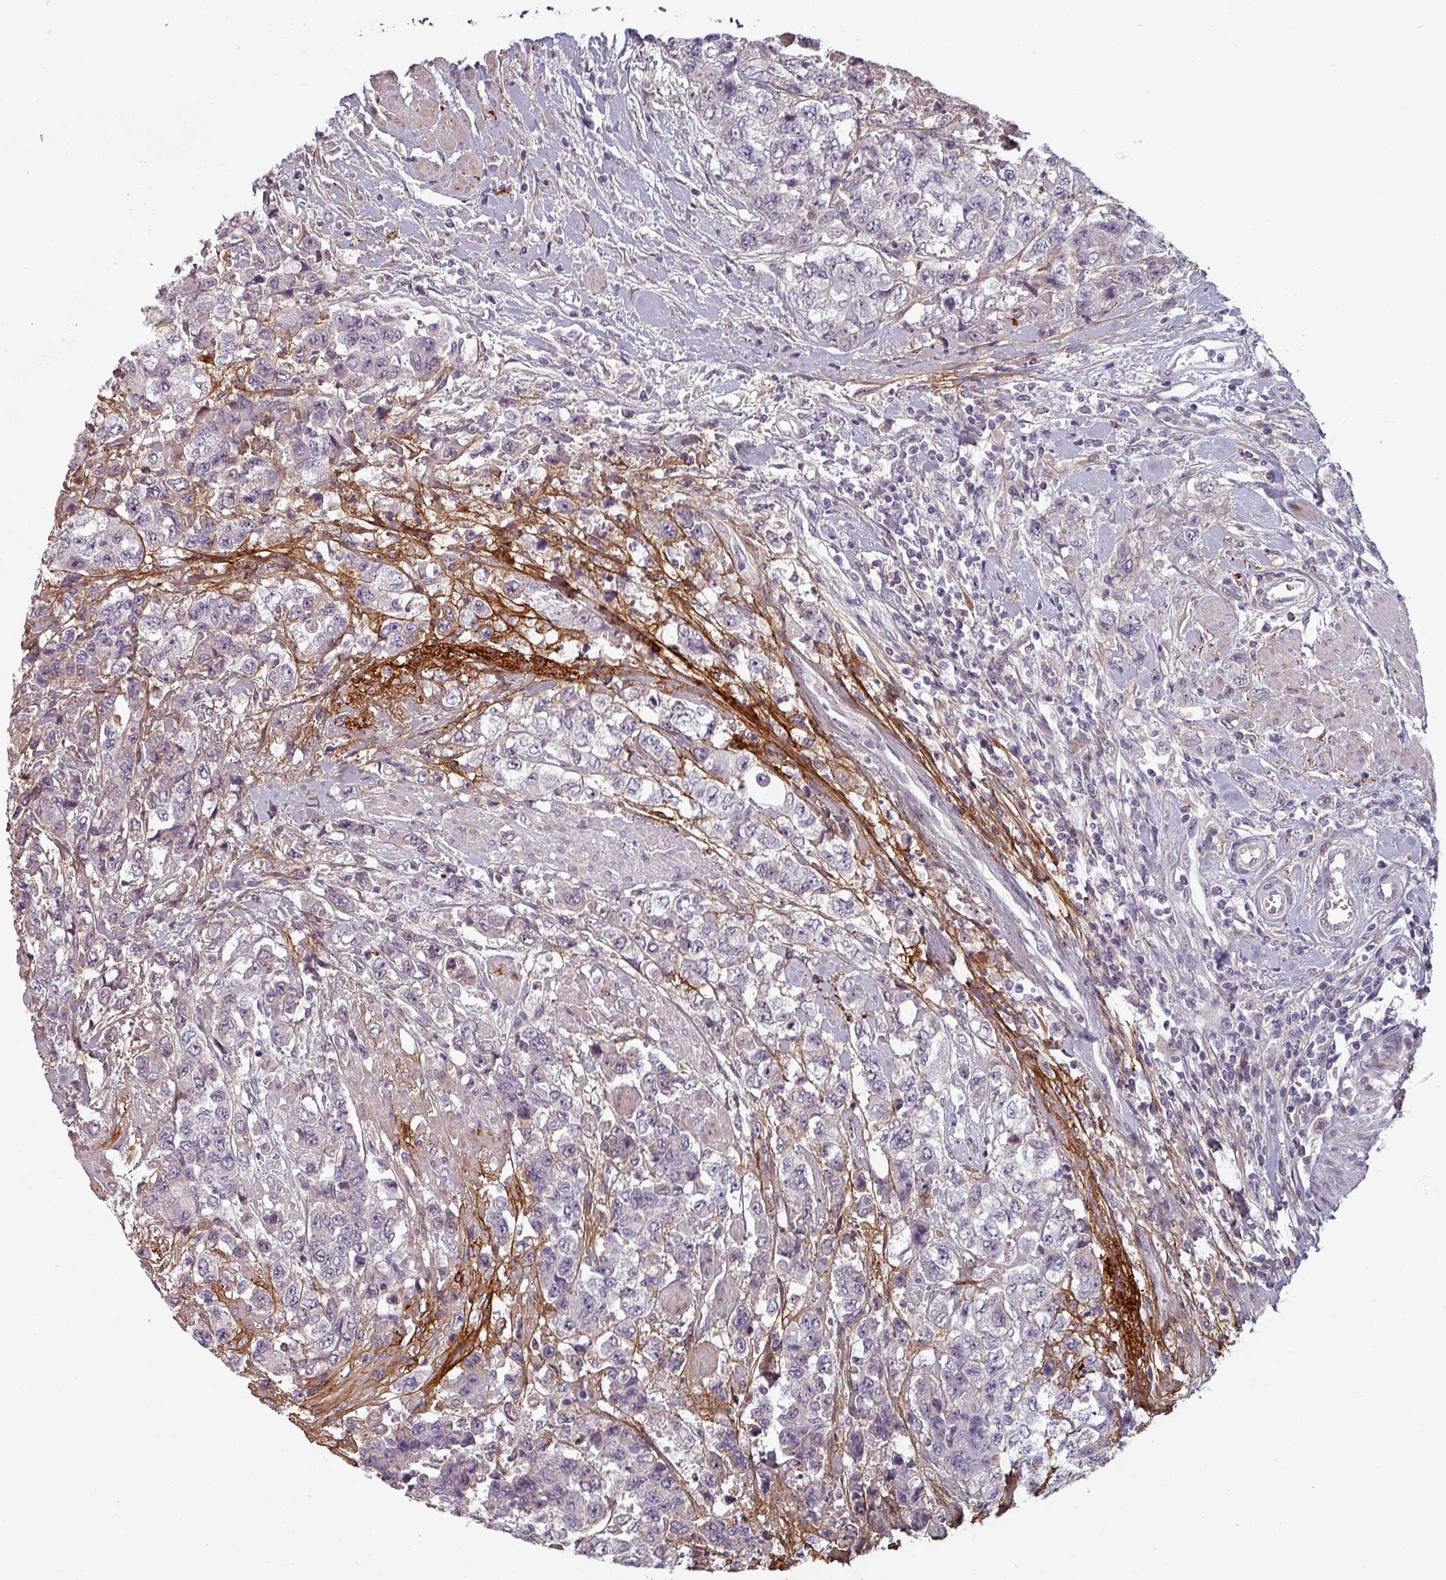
{"staining": {"intensity": "negative", "quantity": "none", "location": "none"}, "tissue": "urothelial cancer", "cell_type": "Tumor cells", "image_type": "cancer", "snomed": [{"axis": "morphology", "description": "Urothelial carcinoma, High grade"}, {"axis": "topography", "description": "Urinary bladder"}], "caption": "Immunohistochemical staining of high-grade urothelial carcinoma displays no significant staining in tumor cells.", "gene": "CYB5RL", "patient": {"sex": "female", "age": 78}}